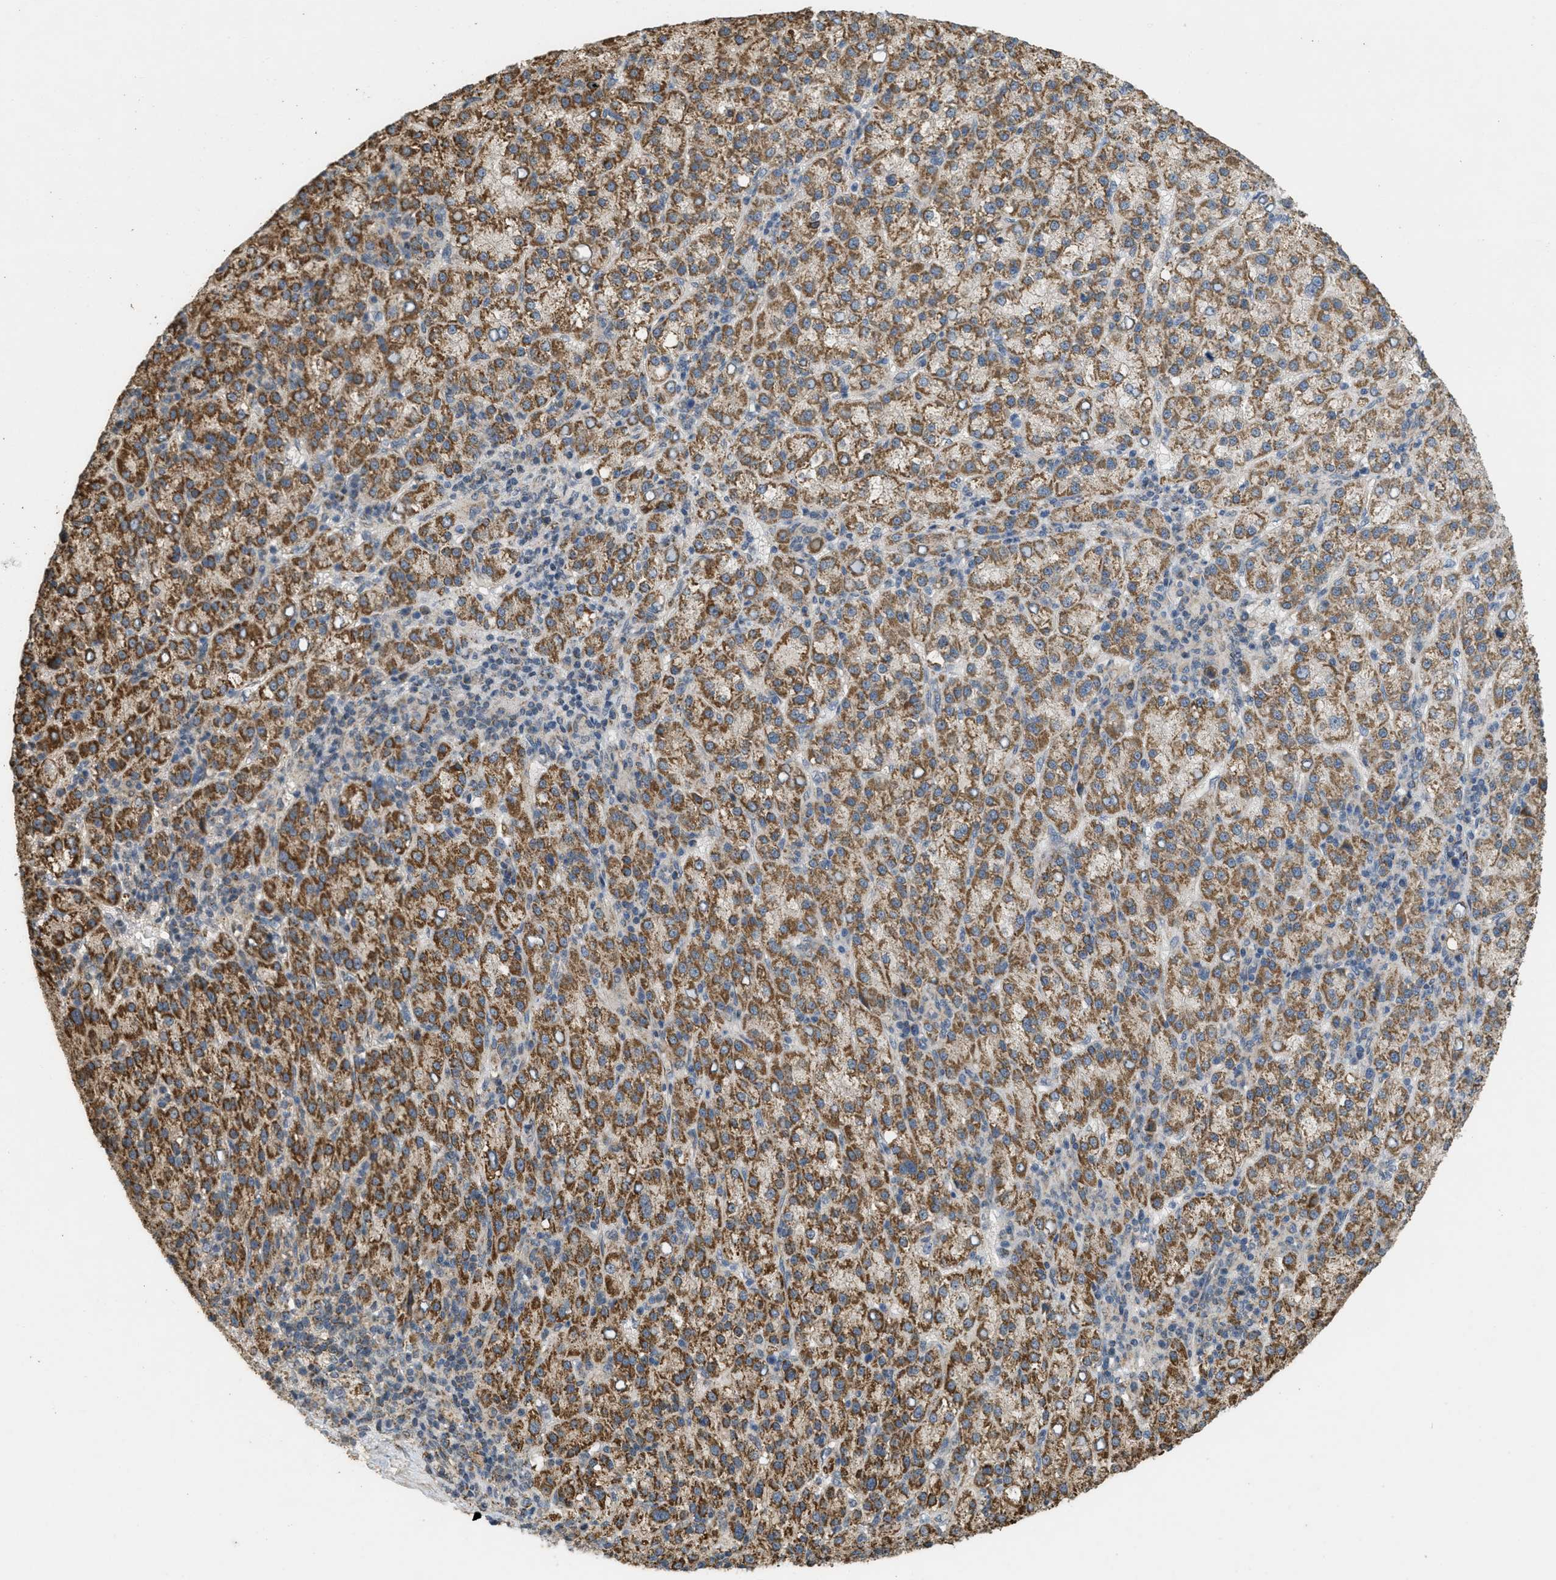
{"staining": {"intensity": "strong", "quantity": ">75%", "location": "cytoplasmic/membranous"}, "tissue": "liver cancer", "cell_type": "Tumor cells", "image_type": "cancer", "snomed": [{"axis": "morphology", "description": "Carcinoma, Hepatocellular, NOS"}, {"axis": "topography", "description": "Liver"}], "caption": "DAB immunohistochemical staining of human liver cancer (hepatocellular carcinoma) shows strong cytoplasmic/membranous protein staining in about >75% of tumor cells.", "gene": "KCNA4", "patient": {"sex": "female", "age": 58}}